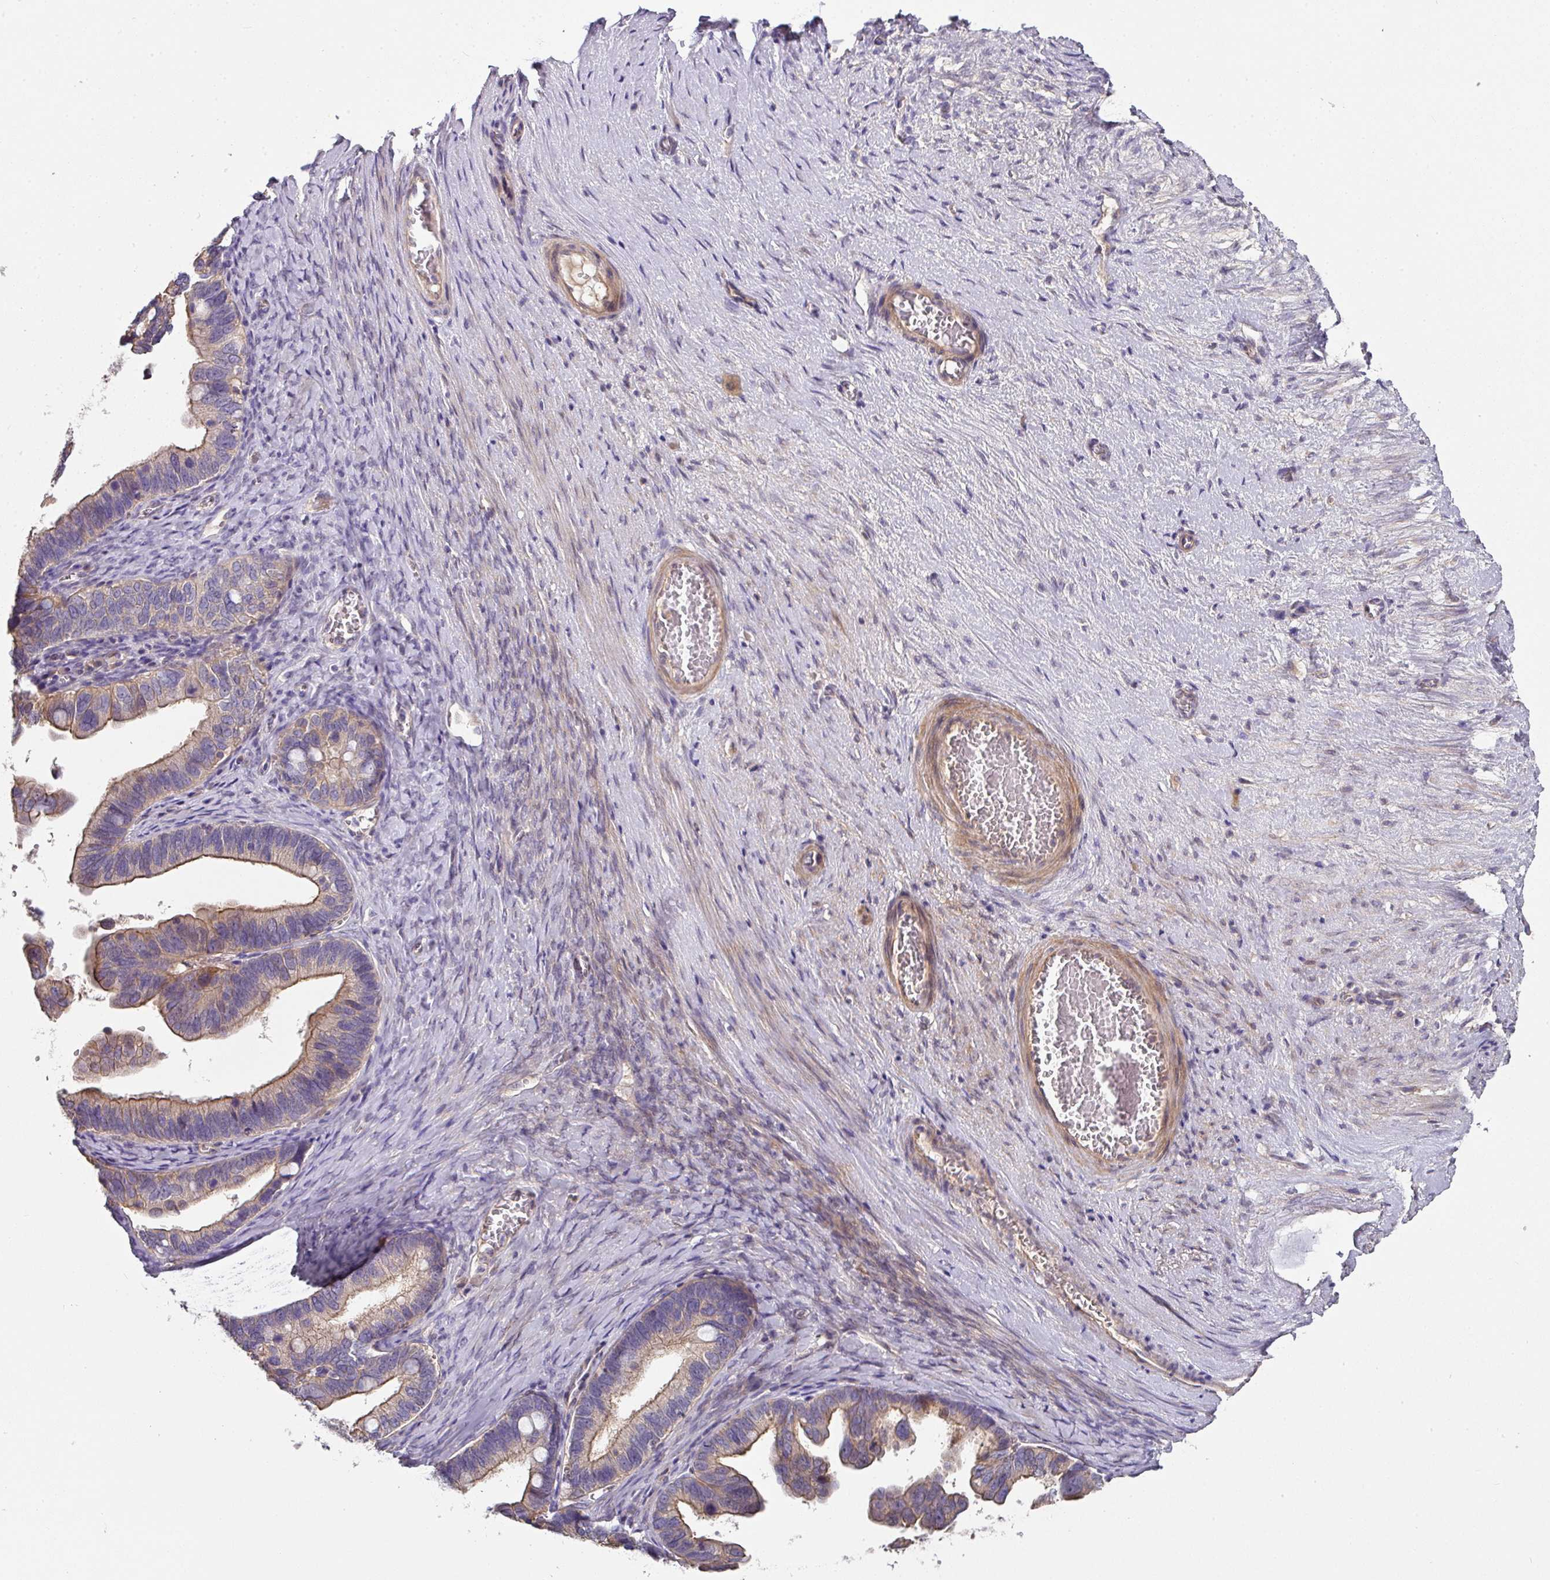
{"staining": {"intensity": "weak", "quantity": "25%-75%", "location": "cytoplasmic/membranous"}, "tissue": "ovarian cancer", "cell_type": "Tumor cells", "image_type": "cancer", "snomed": [{"axis": "morphology", "description": "Cystadenocarcinoma, serous, NOS"}, {"axis": "topography", "description": "Ovary"}], "caption": "The image displays a brown stain indicating the presence of a protein in the cytoplasmic/membranous of tumor cells in serous cystadenocarcinoma (ovarian).", "gene": "C4orf48", "patient": {"sex": "female", "age": 56}}